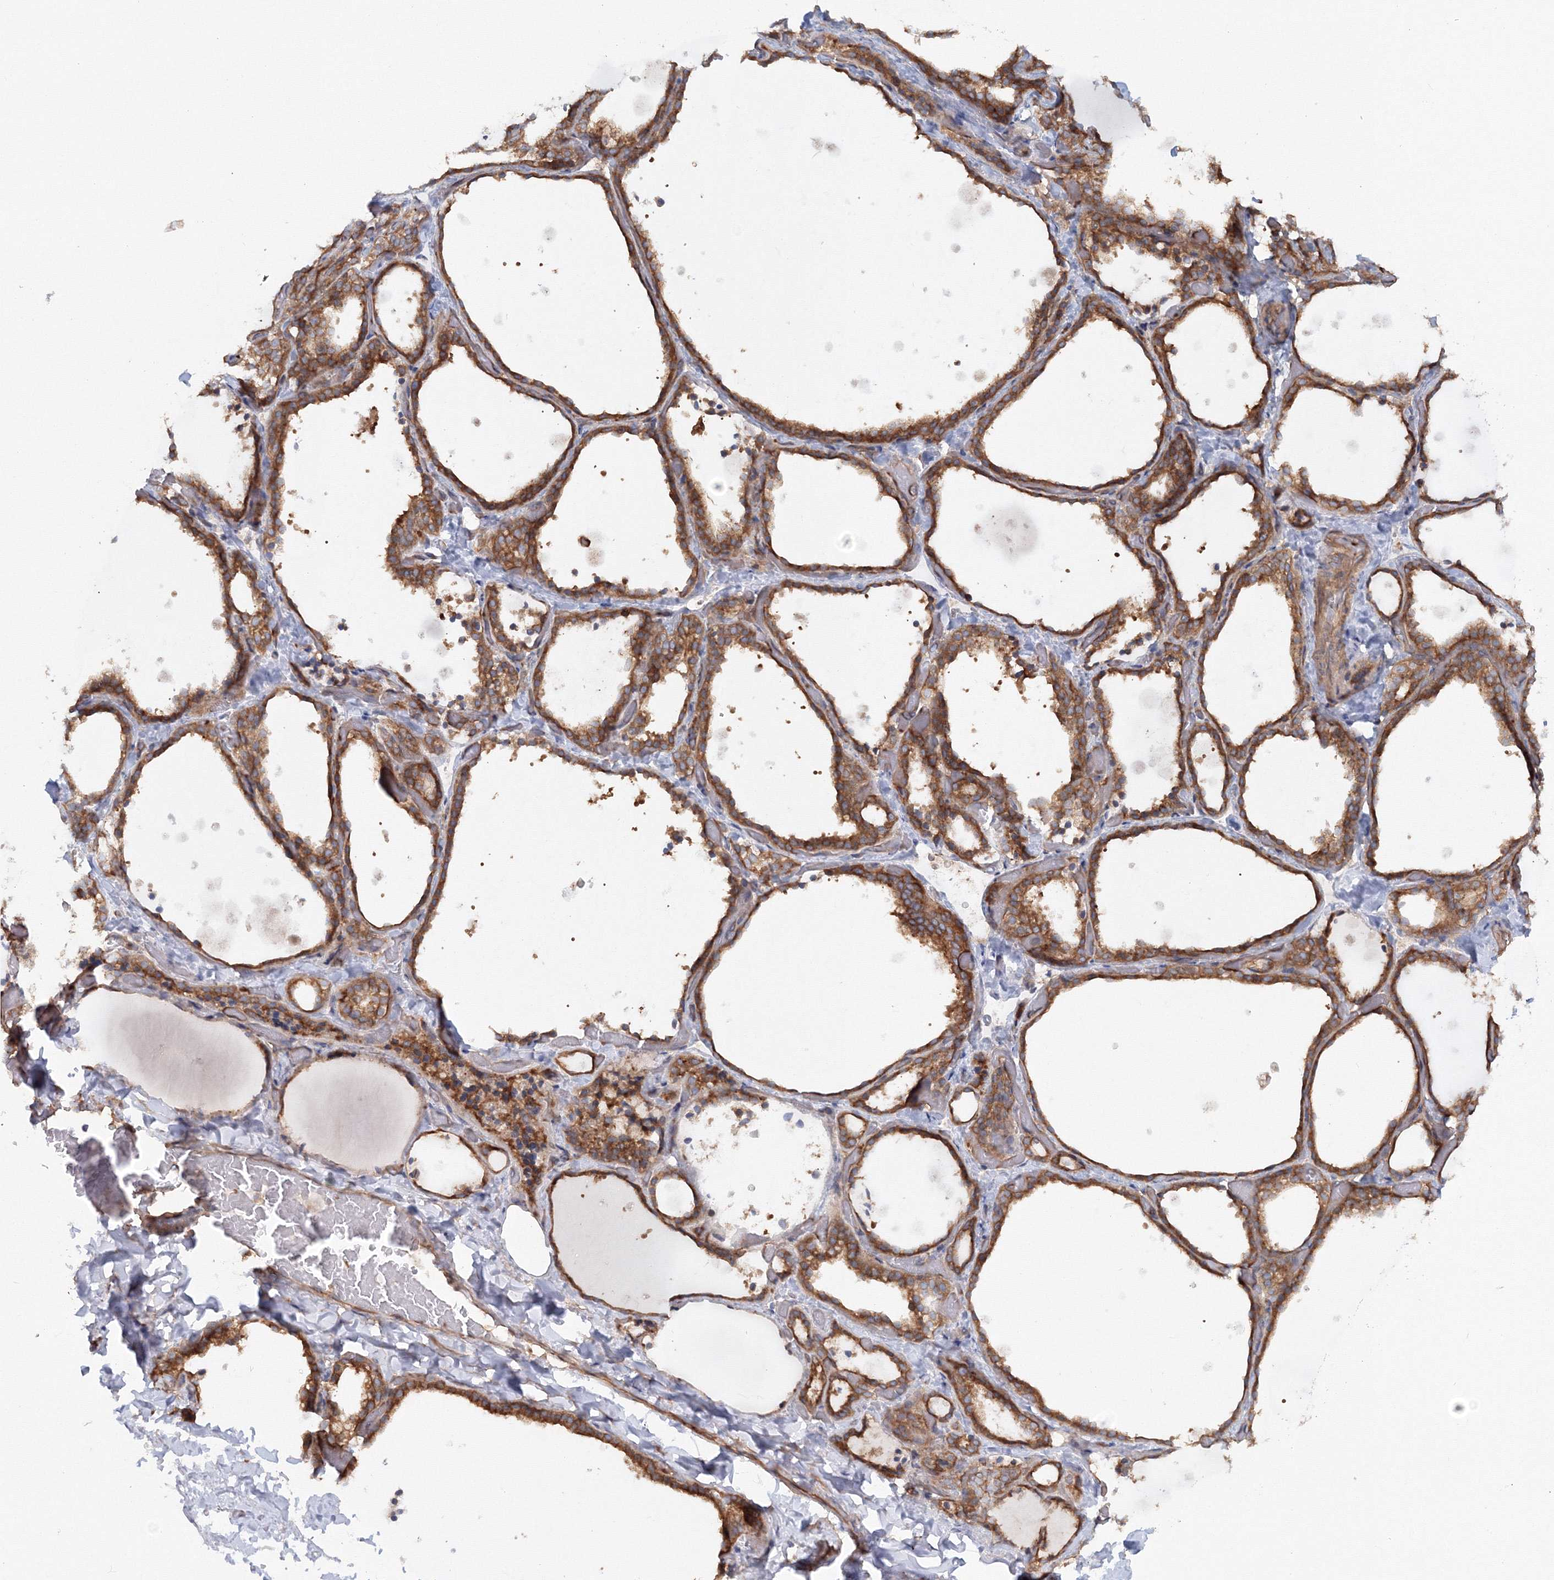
{"staining": {"intensity": "moderate", "quantity": ">75%", "location": "cytoplasmic/membranous"}, "tissue": "thyroid gland", "cell_type": "Glandular cells", "image_type": "normal", "snomed": [{"axis": "morphology", "description": "Normal tissue, NOS"}, {"axis": "topography", "description": "Thyroid gland"}], "caption": "High-power microscopy captured an immunohistochemistry micrograph of unremarkable thyroid gland, revealing moderate cytoplasmic/membranous expression in about >75% of glandular cells.", "gene": "EXOC1", "patient": {"sex": "female", "age": 44}}